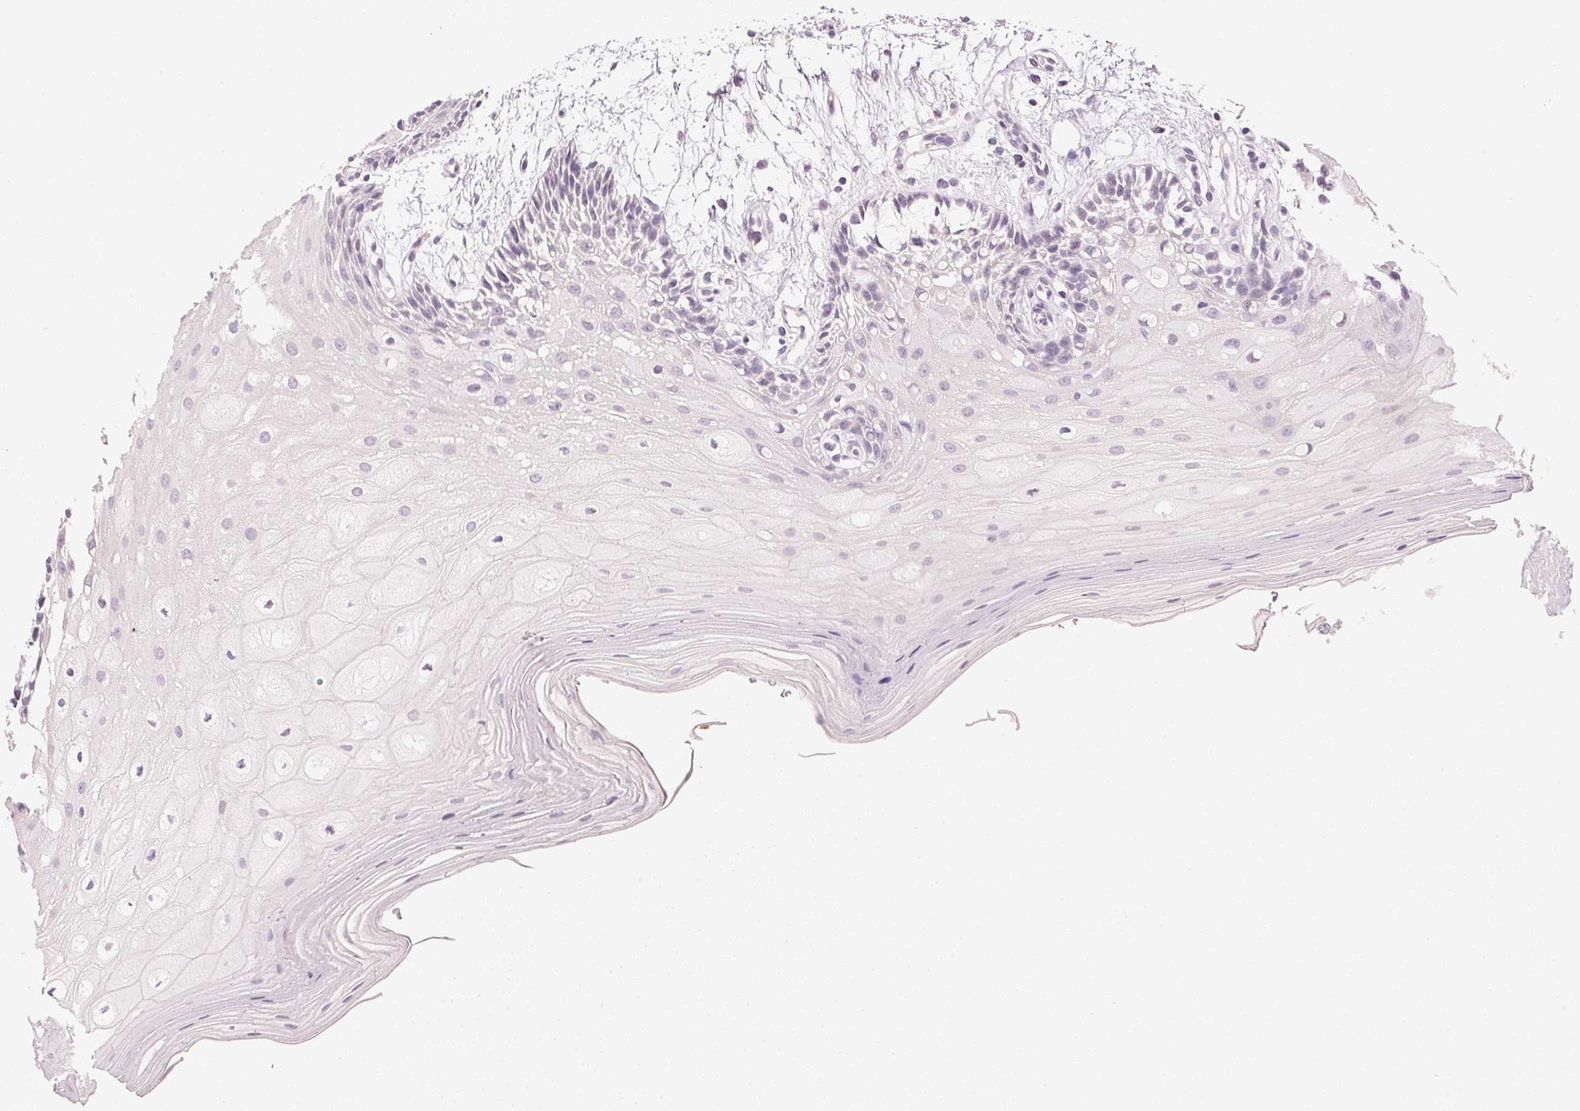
{"staining": {"intensity": "negative", "quantity": "none", "location": "none"}, "tissue": "oral mucosa", "cell_type": "Squamous epithelial cells", "image_type": "normal", "snomed": [{"axis": "morphology", "description": "Normal tissue, NOS"}, {"axis": "morphology", "description": "Squamous cell carcinoma, NOS"}, {"axis": "topography", "description": "Oral tissue"}, {"axis": "topography", "description": "Tounge, NOS"}, {"axis": "topography", "description": "Head-Neck"}], "caption": "Unremarkable oral mucosa was stained to show a protein in brown. There is no significant positivity in squamous epithelial cells. Nuclei are stained in blue.", "gene": "IGFBP1", "patient": {"sex": "male", "age": 62}}